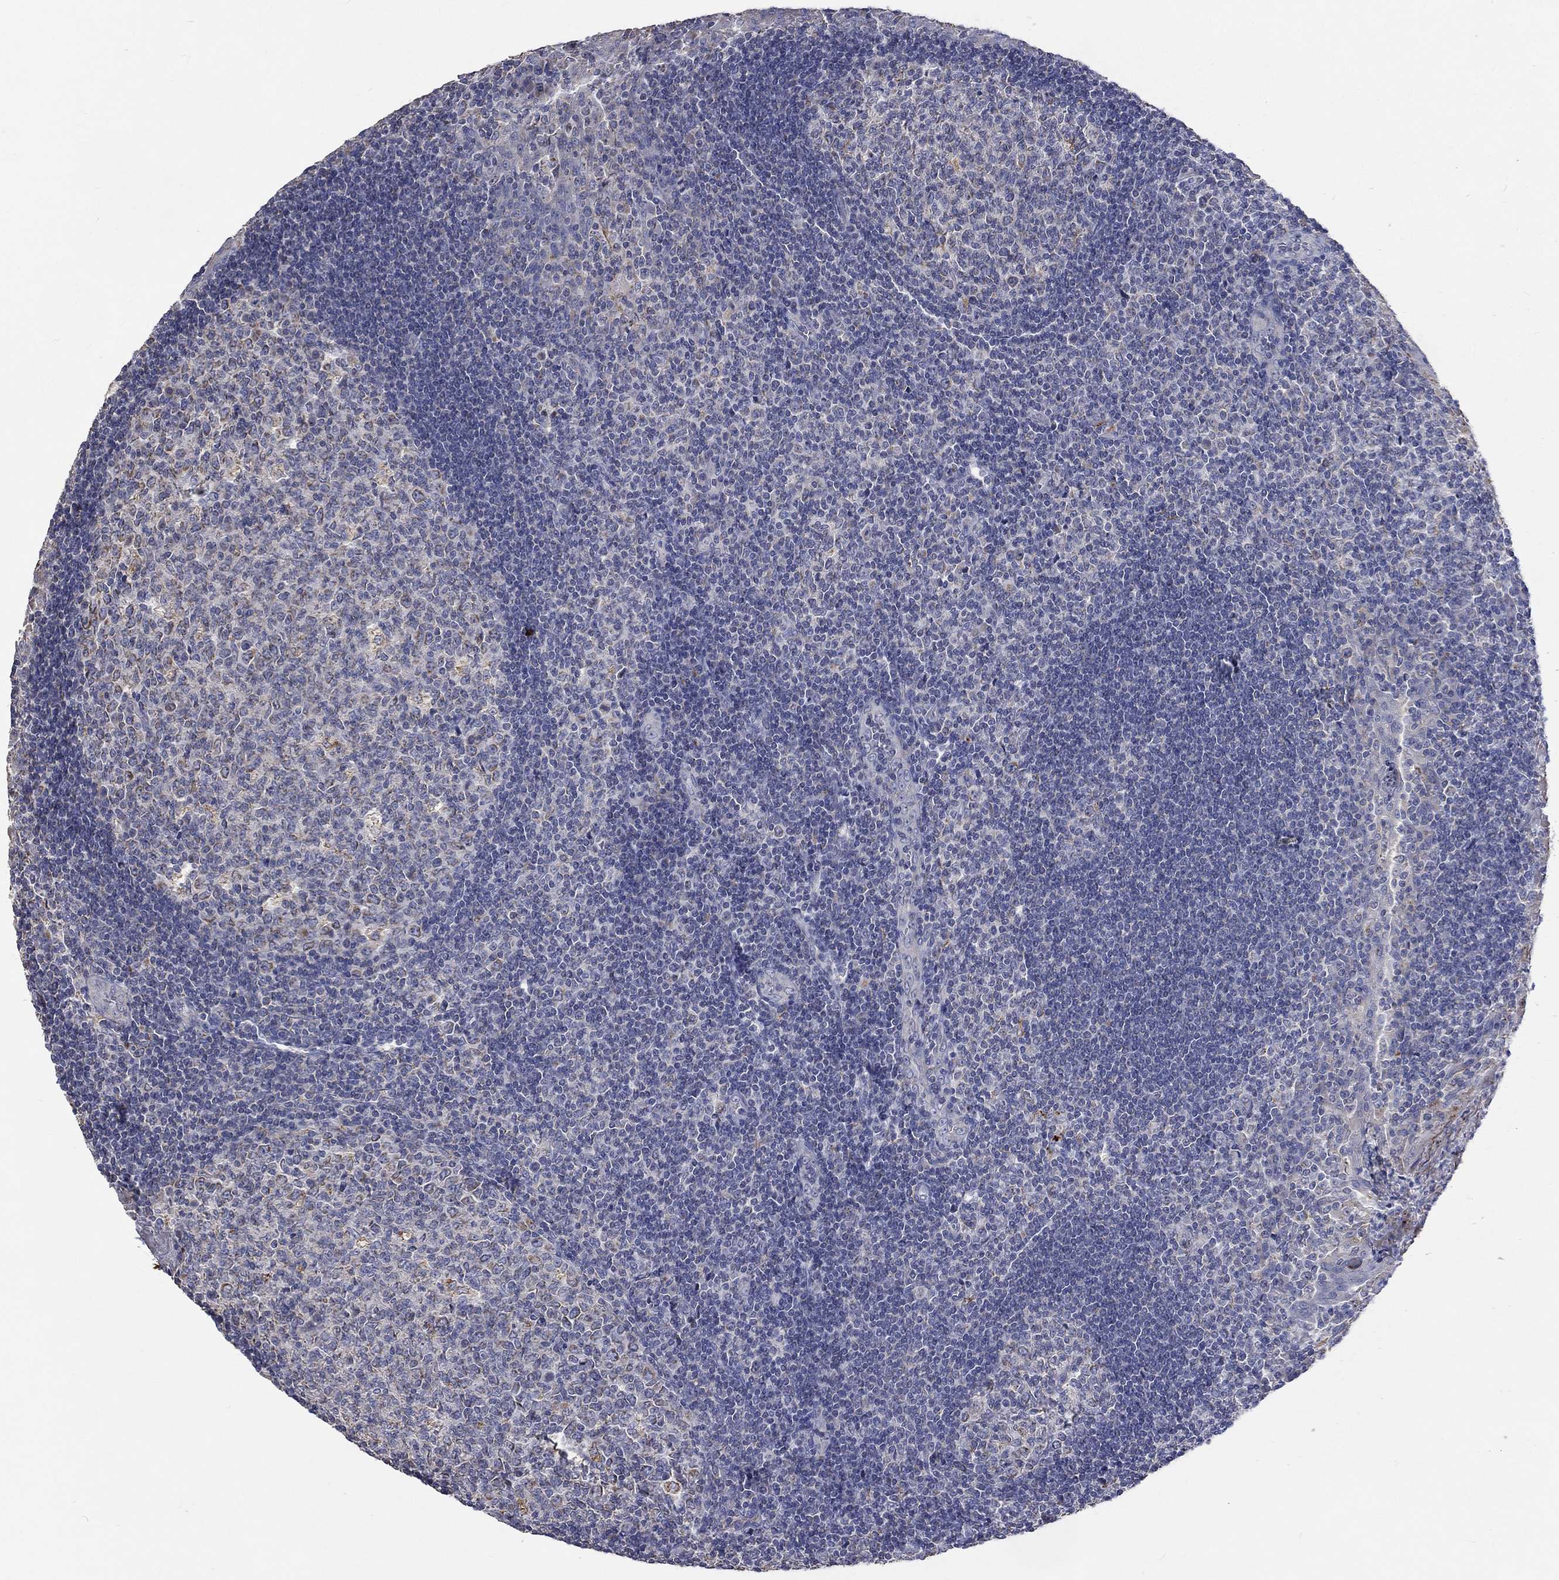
{"staining": {"intensity": "negative", "quantity": "none", "location": "none"}, "tissue": "tonsil", "cell_type": "Germinal center cells", "image_type": "normal", "snomed": [{"axis": "morphology", "description": "Normal tissue, NOS"}, {"axis": "topography", "description": "Tonsil"}], "caption": "Germinal center cells show no significant protein positivity in benign tonsil. (Stains: DAB (3,3'-diaminobenzidine) IHC with hematoxylin counter stain, Microscopy: brightfield microscopy at high magnification).", "gene": "UGT8", "patient": {"sex": "female", "age": 12}}